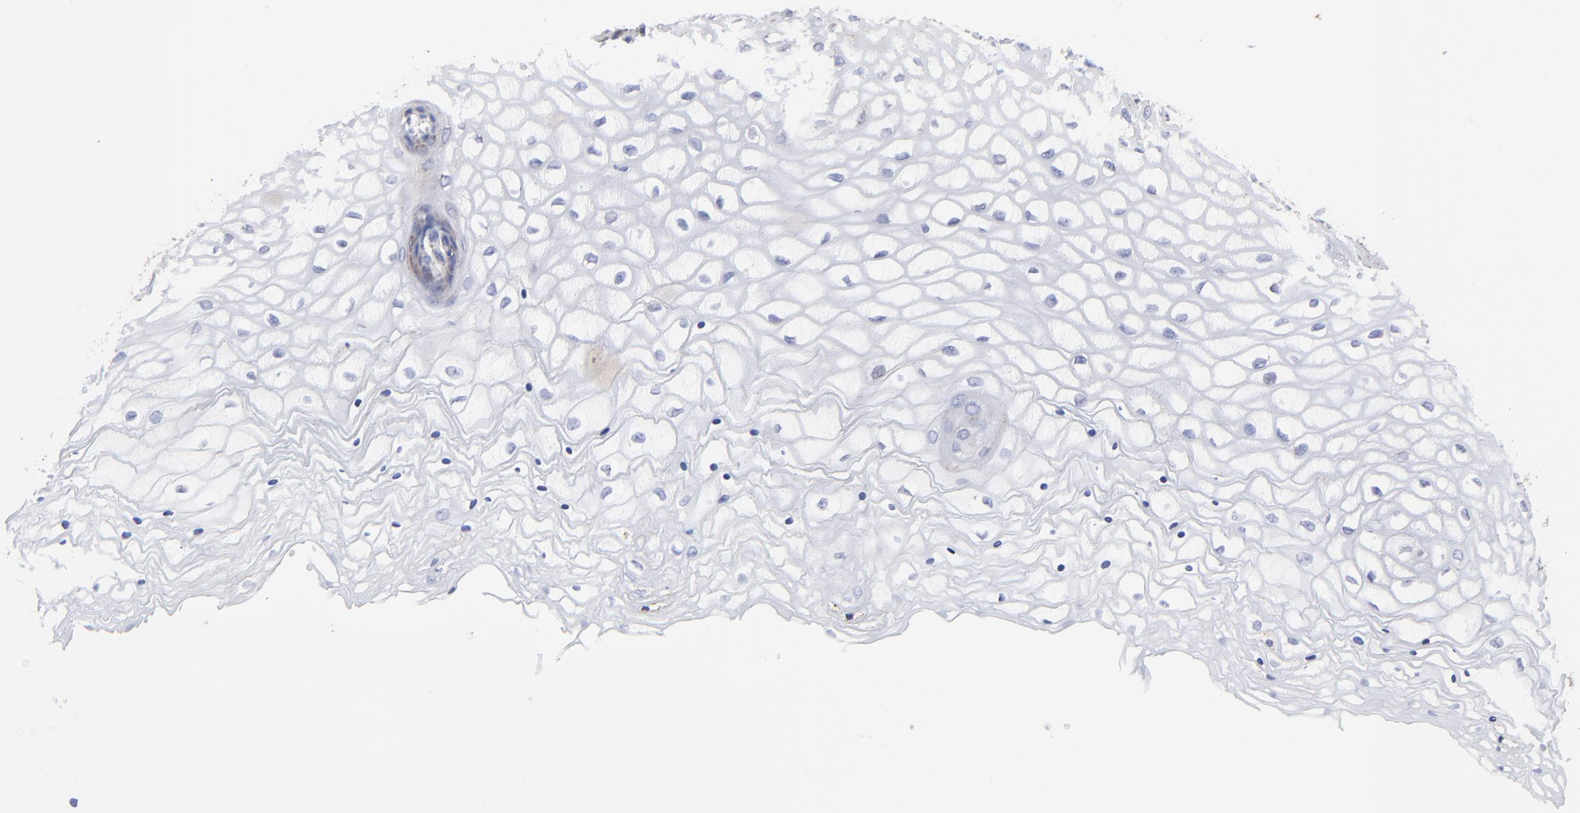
{"staining": {"intensity": "weak", "quantity": "<25%", "location": "cytoplasmic/membranous"}, "tissue": "vagina", "cell_type": "Squamous epithelial cells", "image_type": "normal", "snomed": [{"axis": "morphology", "description": "Normal tissue, NOS"}, {"axis": "topography", "description": "Vagina"}], "caption": "The photomicrograph exhibits no staining of squamous epithelial cells in unremarkable vagina.", "gene": "PINK1", "patient": {"sex": "female", "age": 34}}